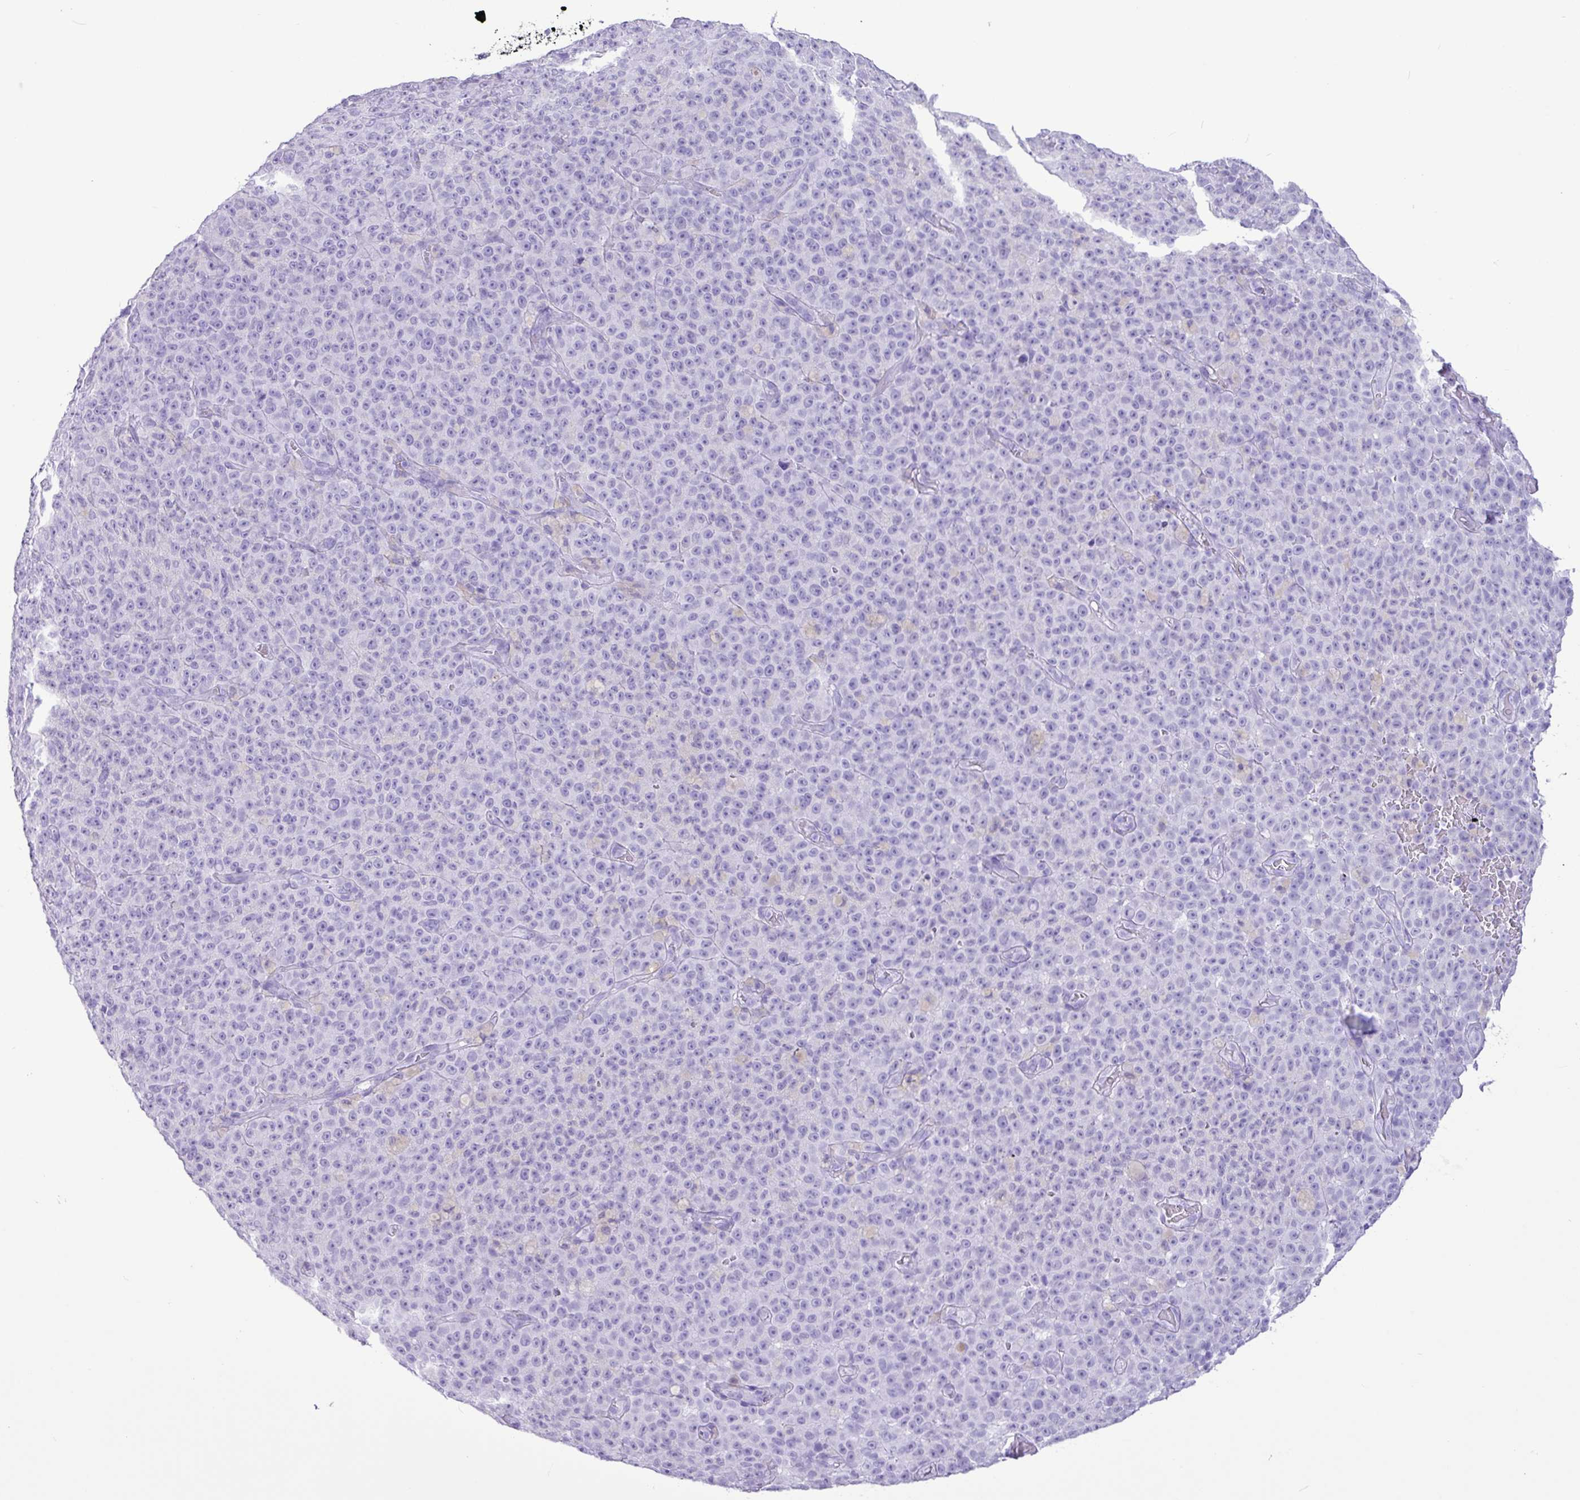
{"staining": {"intensity": "negative", "quantity": "none", "location": "none"}, "tissue": "melanoma", "cell_type": "Tumor cells", "image_type": "cancer", "snomed": [{"axis": "morphology", "description": "Malignant melanoma, NOS"}, {"axis": "topography", "description": "Skin"}], "caption": "Immunohistochemistry (IHC) of melanoma exhibits no staining in tumor cells.", "gene": "CKMT2", "patient": {"sex": "female", "age": 82}}